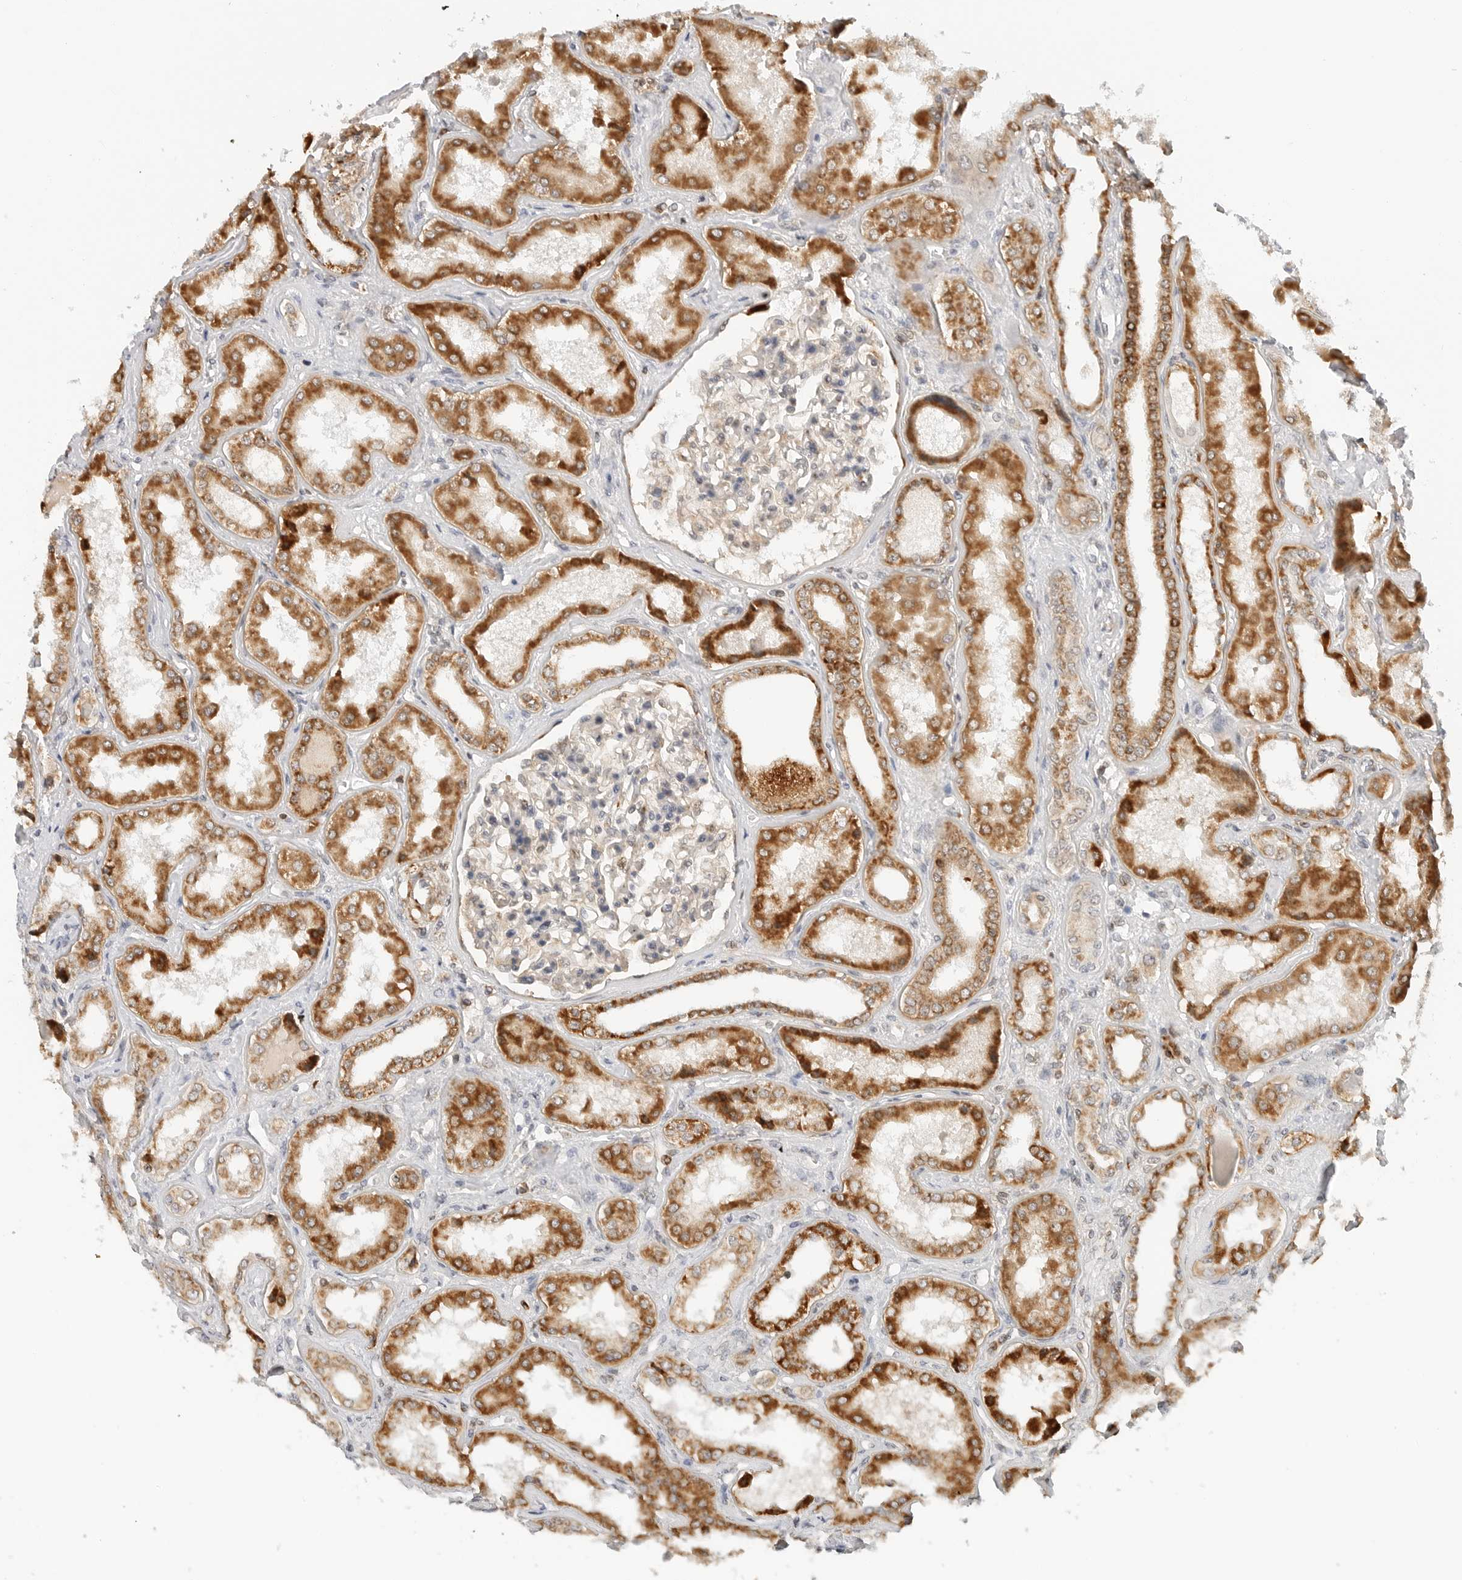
{"staining": {"intensity": "weak", "quantity": "25%-75%", "location": "cytoplasmic/membranous"}, "tissue": "kidney", "cell_type": "Cells in glomeruli", "image_type": "normal", "snomed": [{"axis": "morphology", "description": "Normal tissue, NOS"}, {"axis": "topography", "description": "Kidney"}], "caption": "Immunohistochemical staining of benign kidney exhibits 25%-75% levels of weak cytoplasmic/membranous protein expression in approximately 25%-75% of cells in glomeruli.", "gene": "DYRK4", "patient": {"sex": "female", "age": 56}}